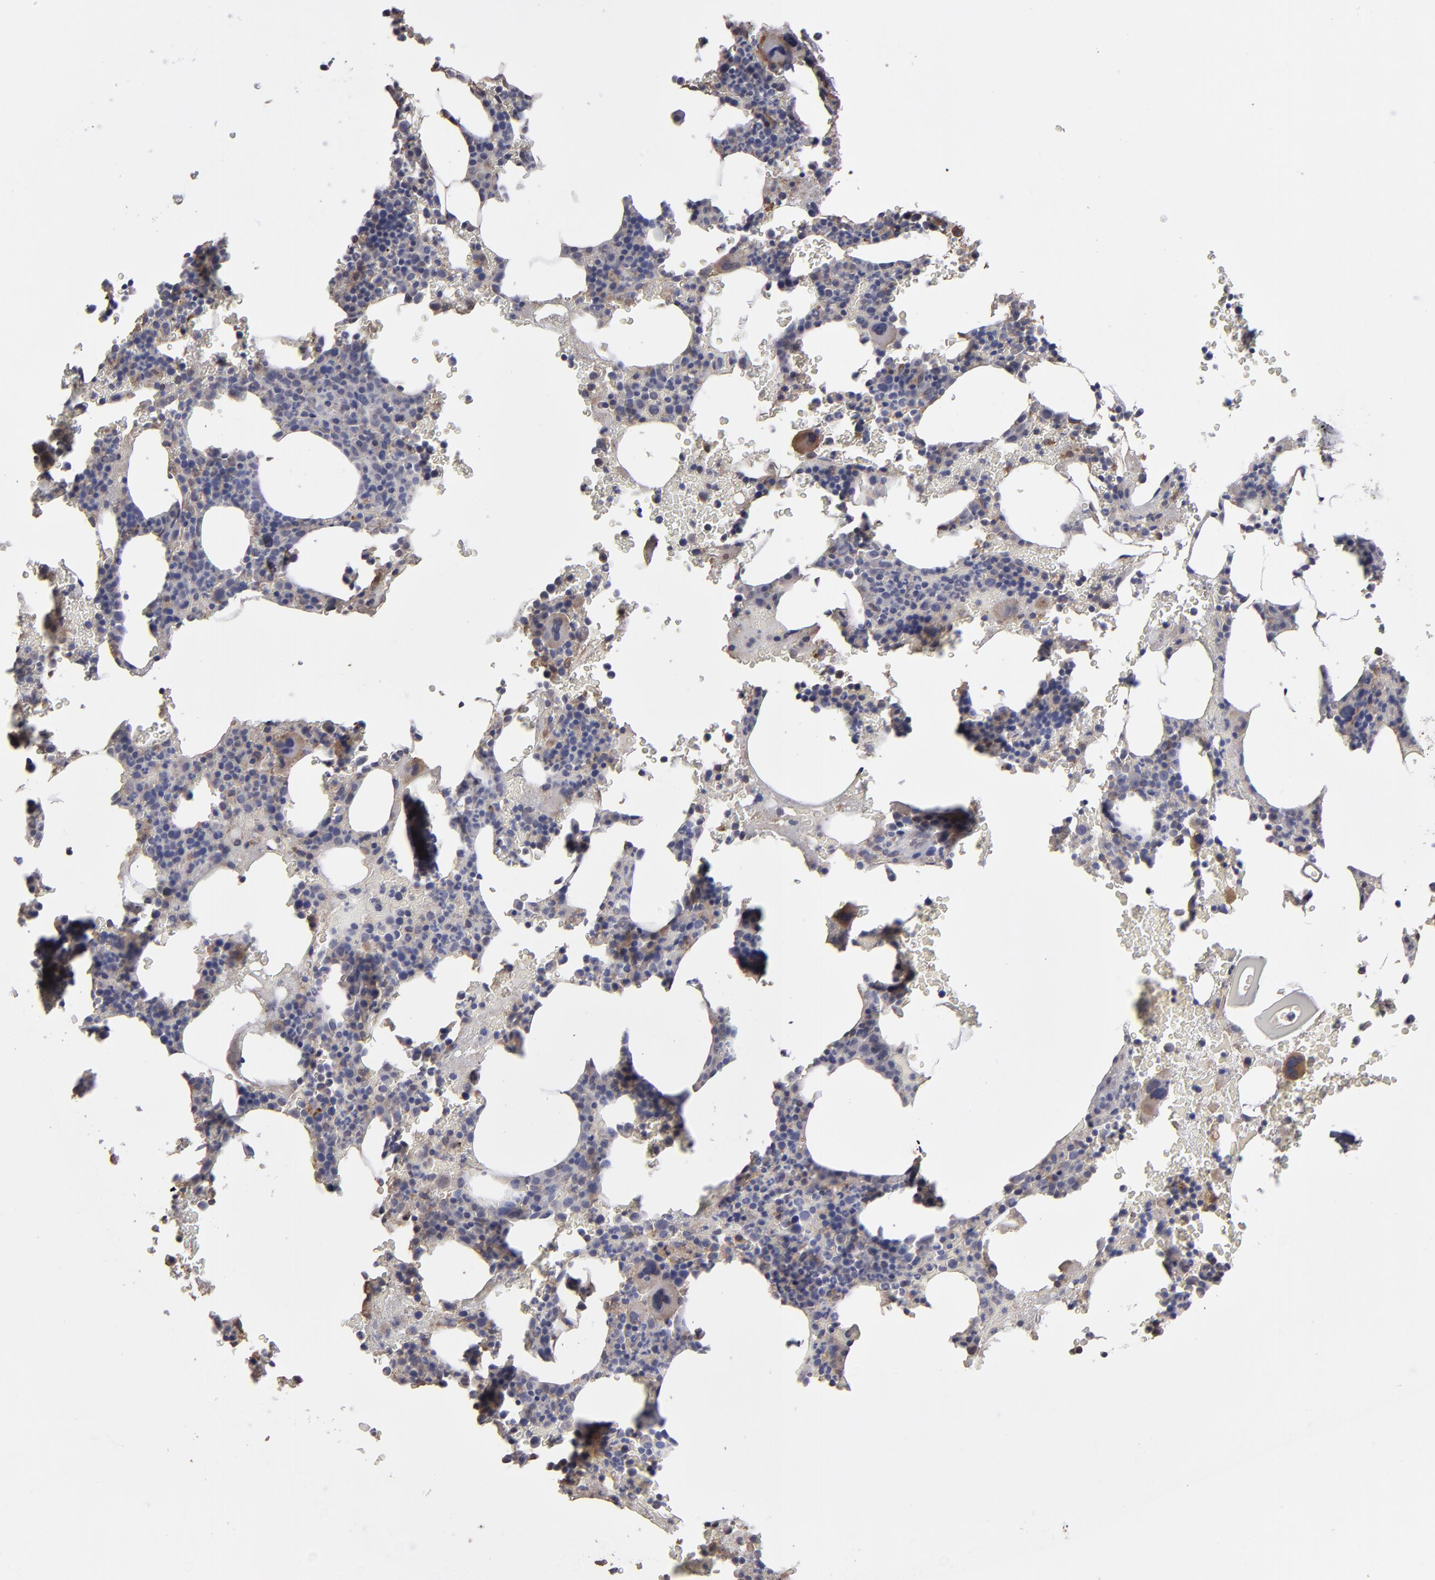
{"staining": {"intensity": "weak", "quantity": "<25%", "location": "cytoplasmic/membranous"}, "tissue": "bone marrow", "cell_type": "Hematopoietic cells", "image_type": "normal", "snomed": [{"axis": "morphology", "description": "Normal tissue, NOS"}, {"axis": "topography", "description": "Bone marrow"}], "caption": "This image is of benign bone marrow stained with immunohistochemistry (IHC) to label a protein in brown with the nuclei are counter-stained blue. There is no expression in hematopoietic cells.", "gene": "ITGB5", "patient": {"sex": "male", "age": 82}}